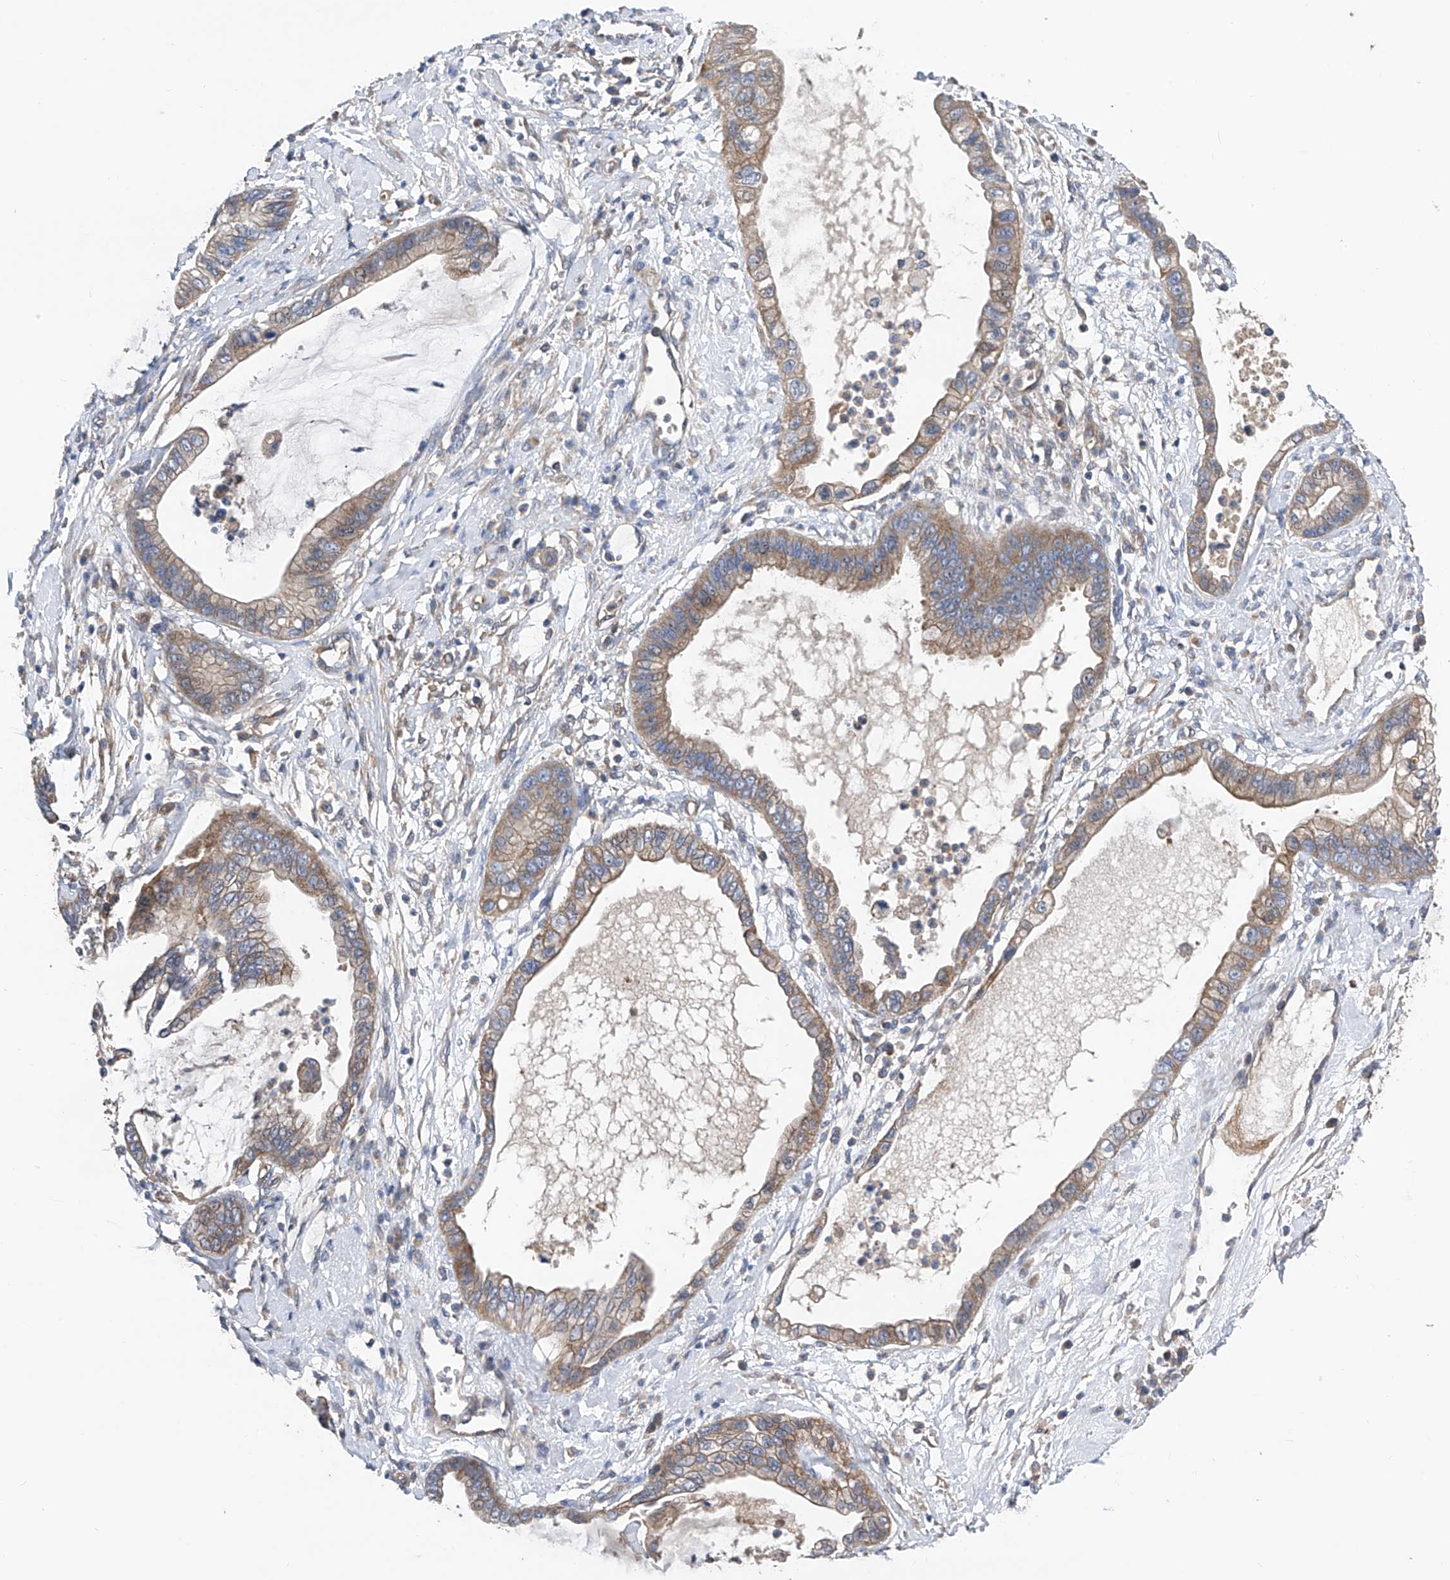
{"staining": {"intensity": "moderate", "quantity": "25%-75%", "location": "cytoplasmic/membranous"}, "tissue": "cervical cancer", "cell_type": "Tumor cells", "image_type": "cancer", "snomed": [{"axis": "morphology", "description": "Adenocarcinoma, NOS"}, {"axis": "topography", "description": "Cervix"}], "caption": "Immunohistochemical staining of cervical cancer (adenocarcinoma) demonstrates medium levels of moderate cytoplasmic/membranous expression in about 25%-75% of tumor cells.", "gene": "PTK2", "patient": {"sex": "female", "age": 44}}